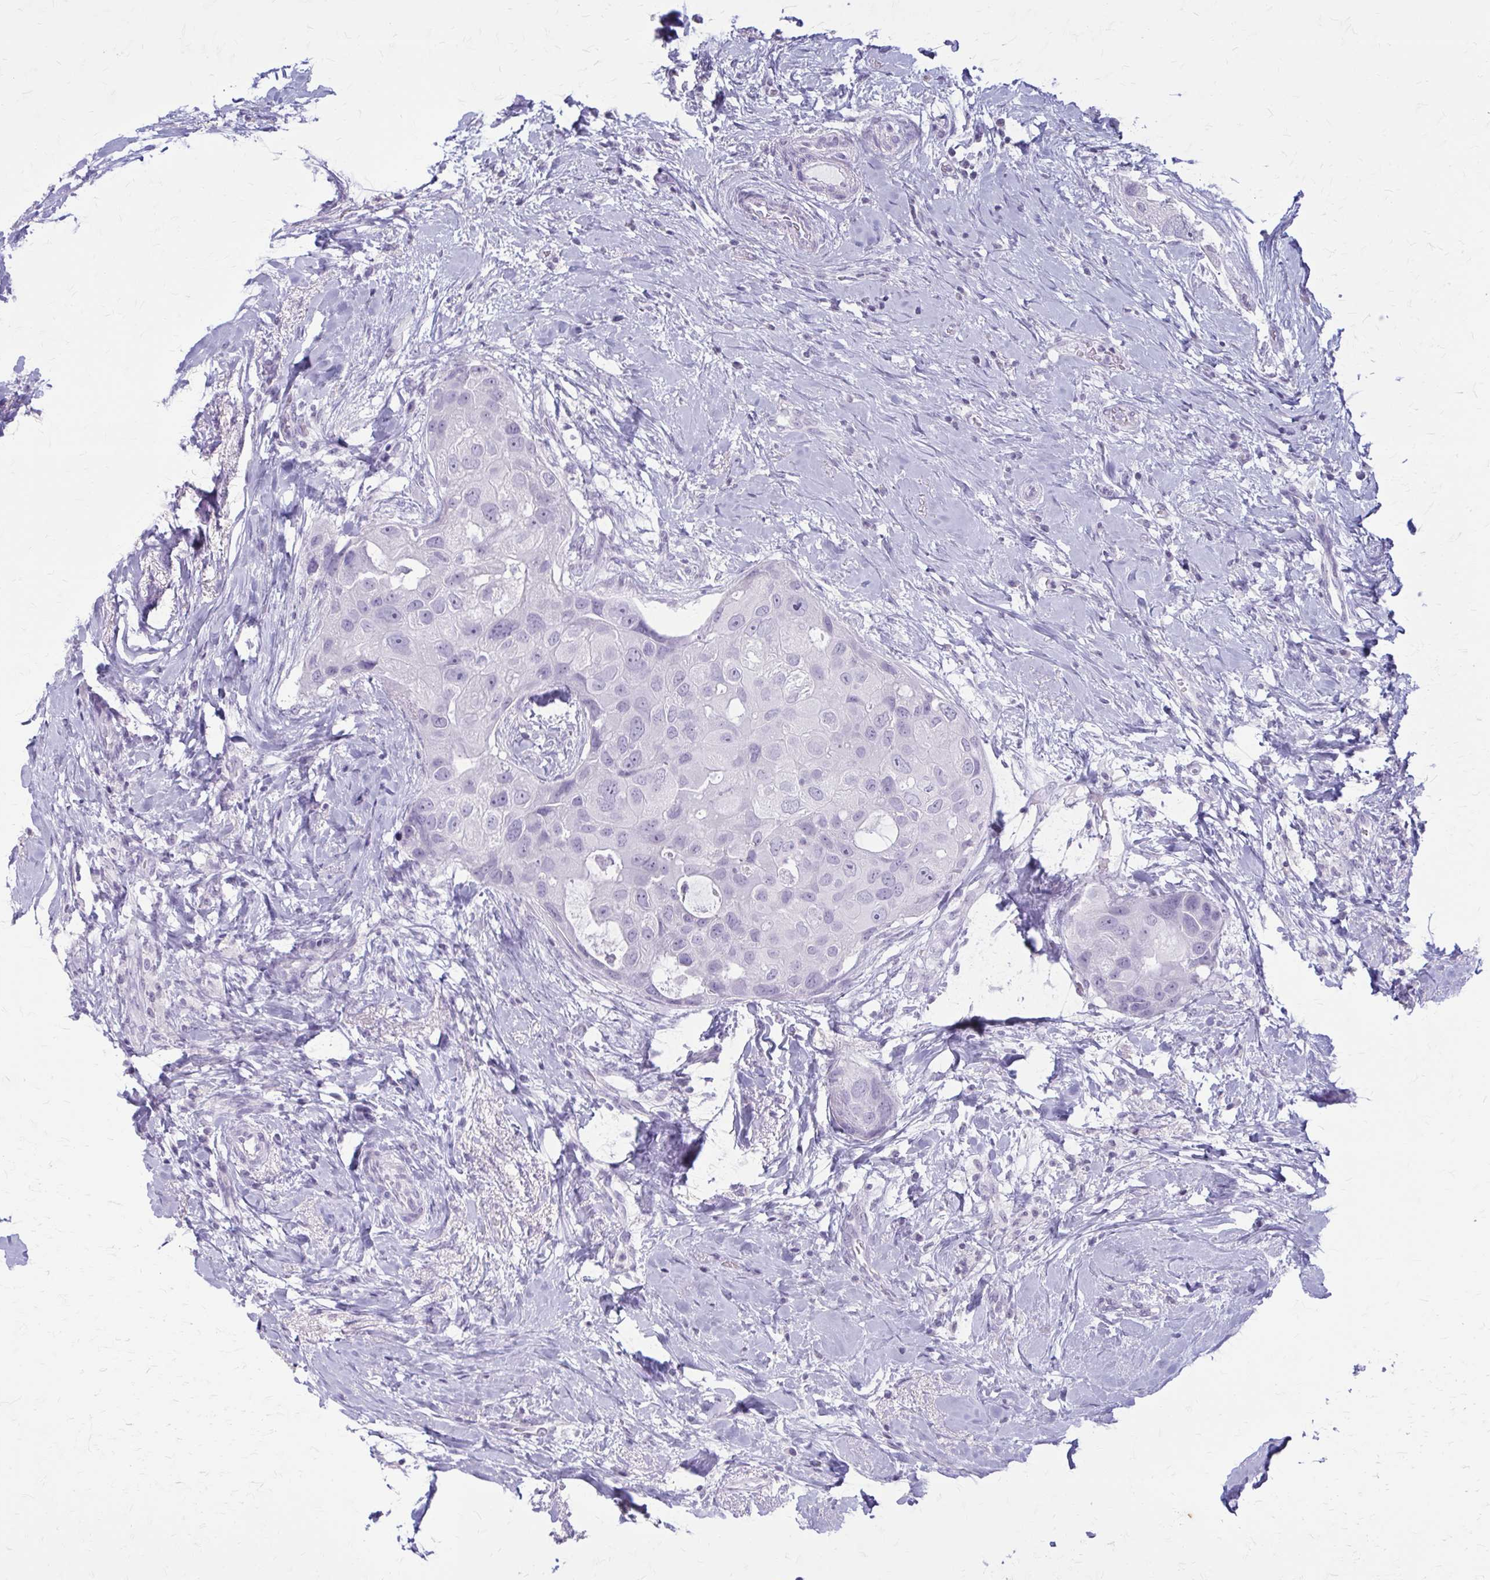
{"staining": {"intensity": "negative", "quantity": "none", "location": "none"}, "tissue": "breast cancer", "cell_type": "Tumor cells", "image_type": "cancer", "snomed": [{"axis": "morphology", "description": "Duct carcinoma"}, {"axis": "topography", "description": "Breast"}], "caption": "Immunohistochemical staining of breast infiltrating ductal carcinoma displays no significant expression in tumor cells.", "gene": "KRT5", "patient": {"sex": "female", "age": 43}}